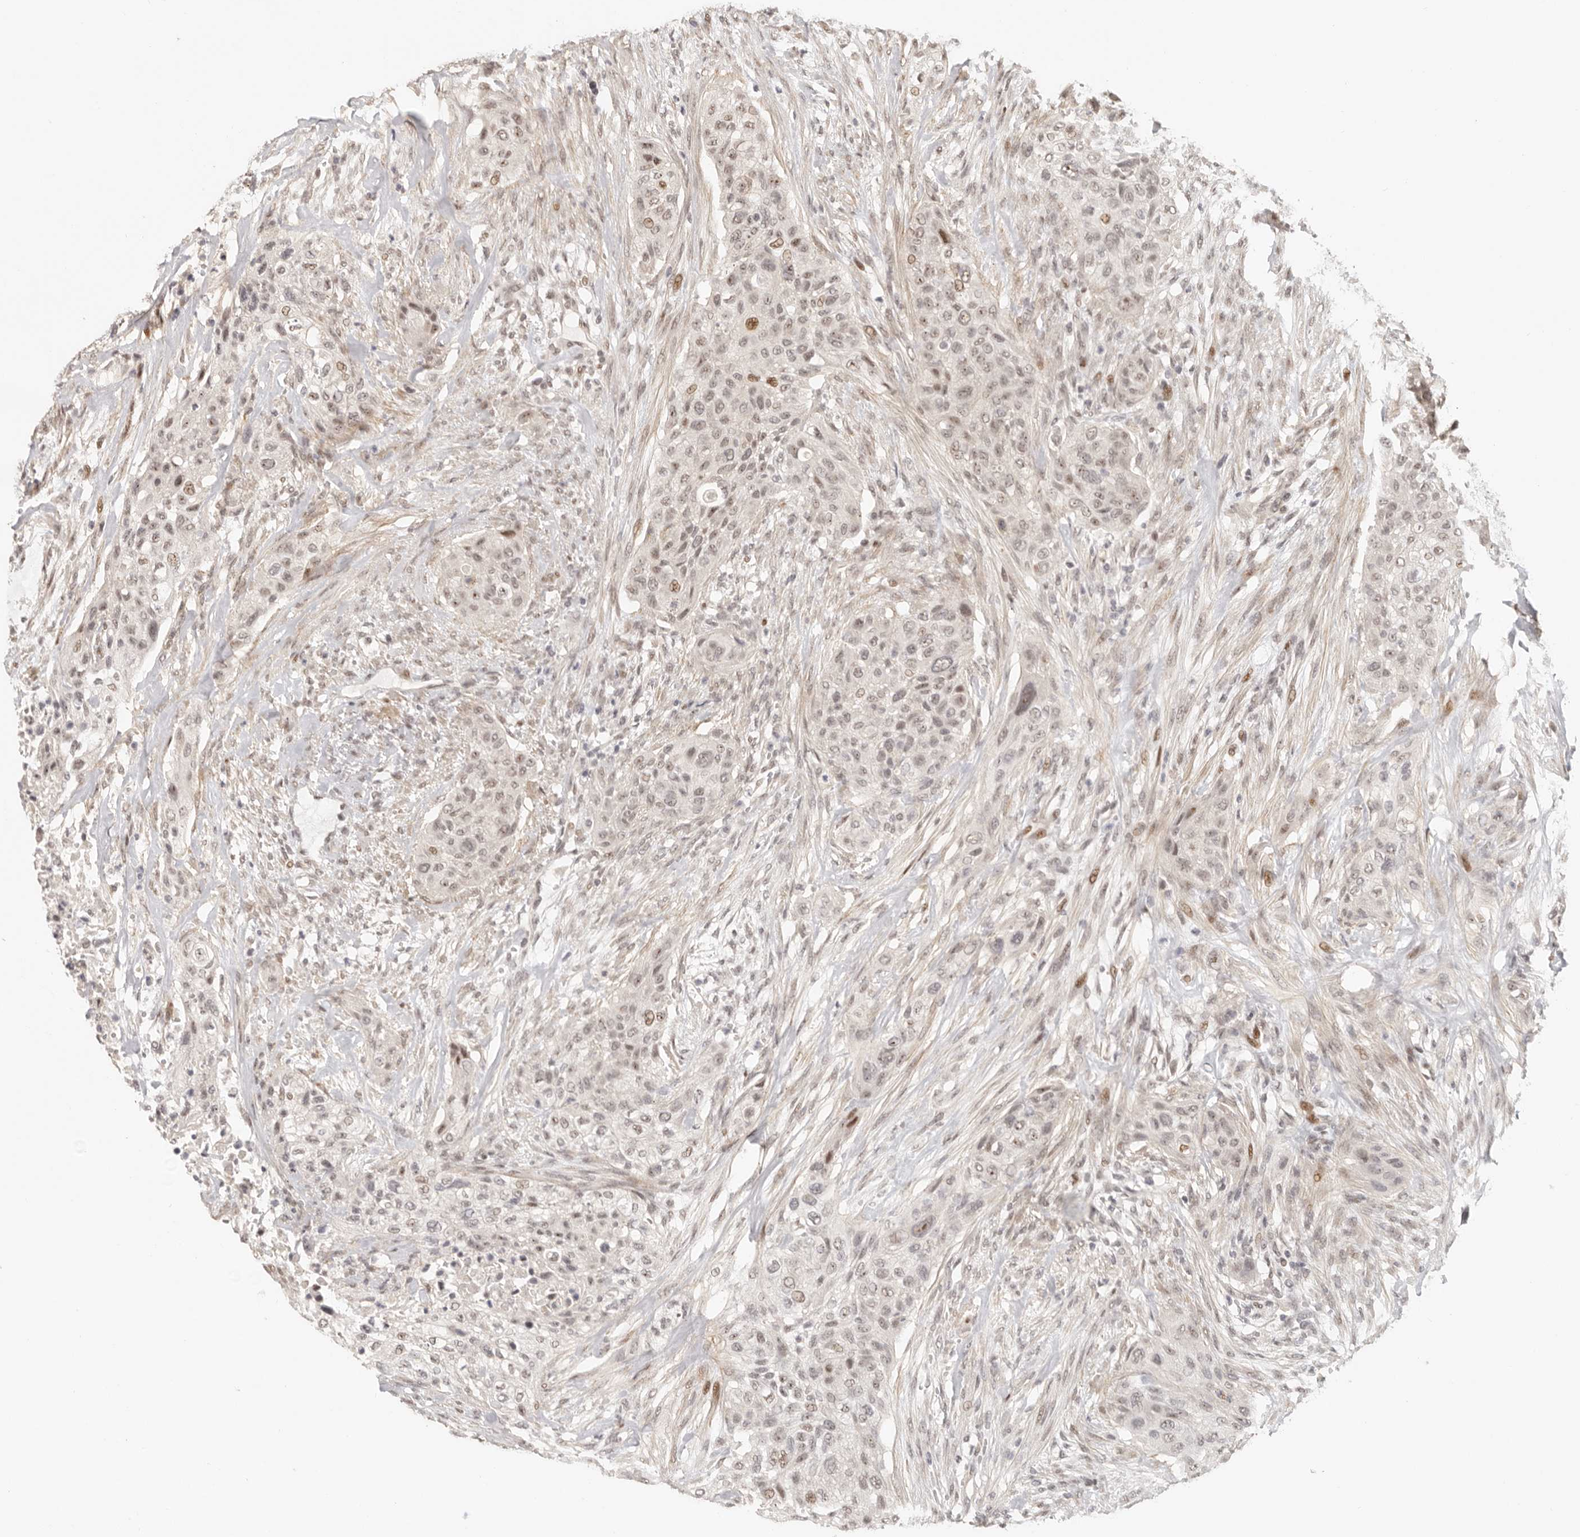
{"staining": {"intensity": "moderate", "quantity": "<25%", "location": "nuclear"}, "tissue": "urothelial cancer", "cell_type": "Tumor cells", "image_type": "cancer", "snomed": [{"axis": "morphology", "description": "Urothelial carcinoma, High grade"}, {"axis": "topography", "description": "Urinary bladder"}], "caption": "Immunohistochemistry (DAB) staining of human high-grade urothelial carcinoma shows moderate nuclear protein staining in about <25% of tumor cells. (DAB IHC, brown staining for protein, blue staining for nuclei).", "gene": "GPBP1L1", "patient": {"sex": "male", "age": 35}}